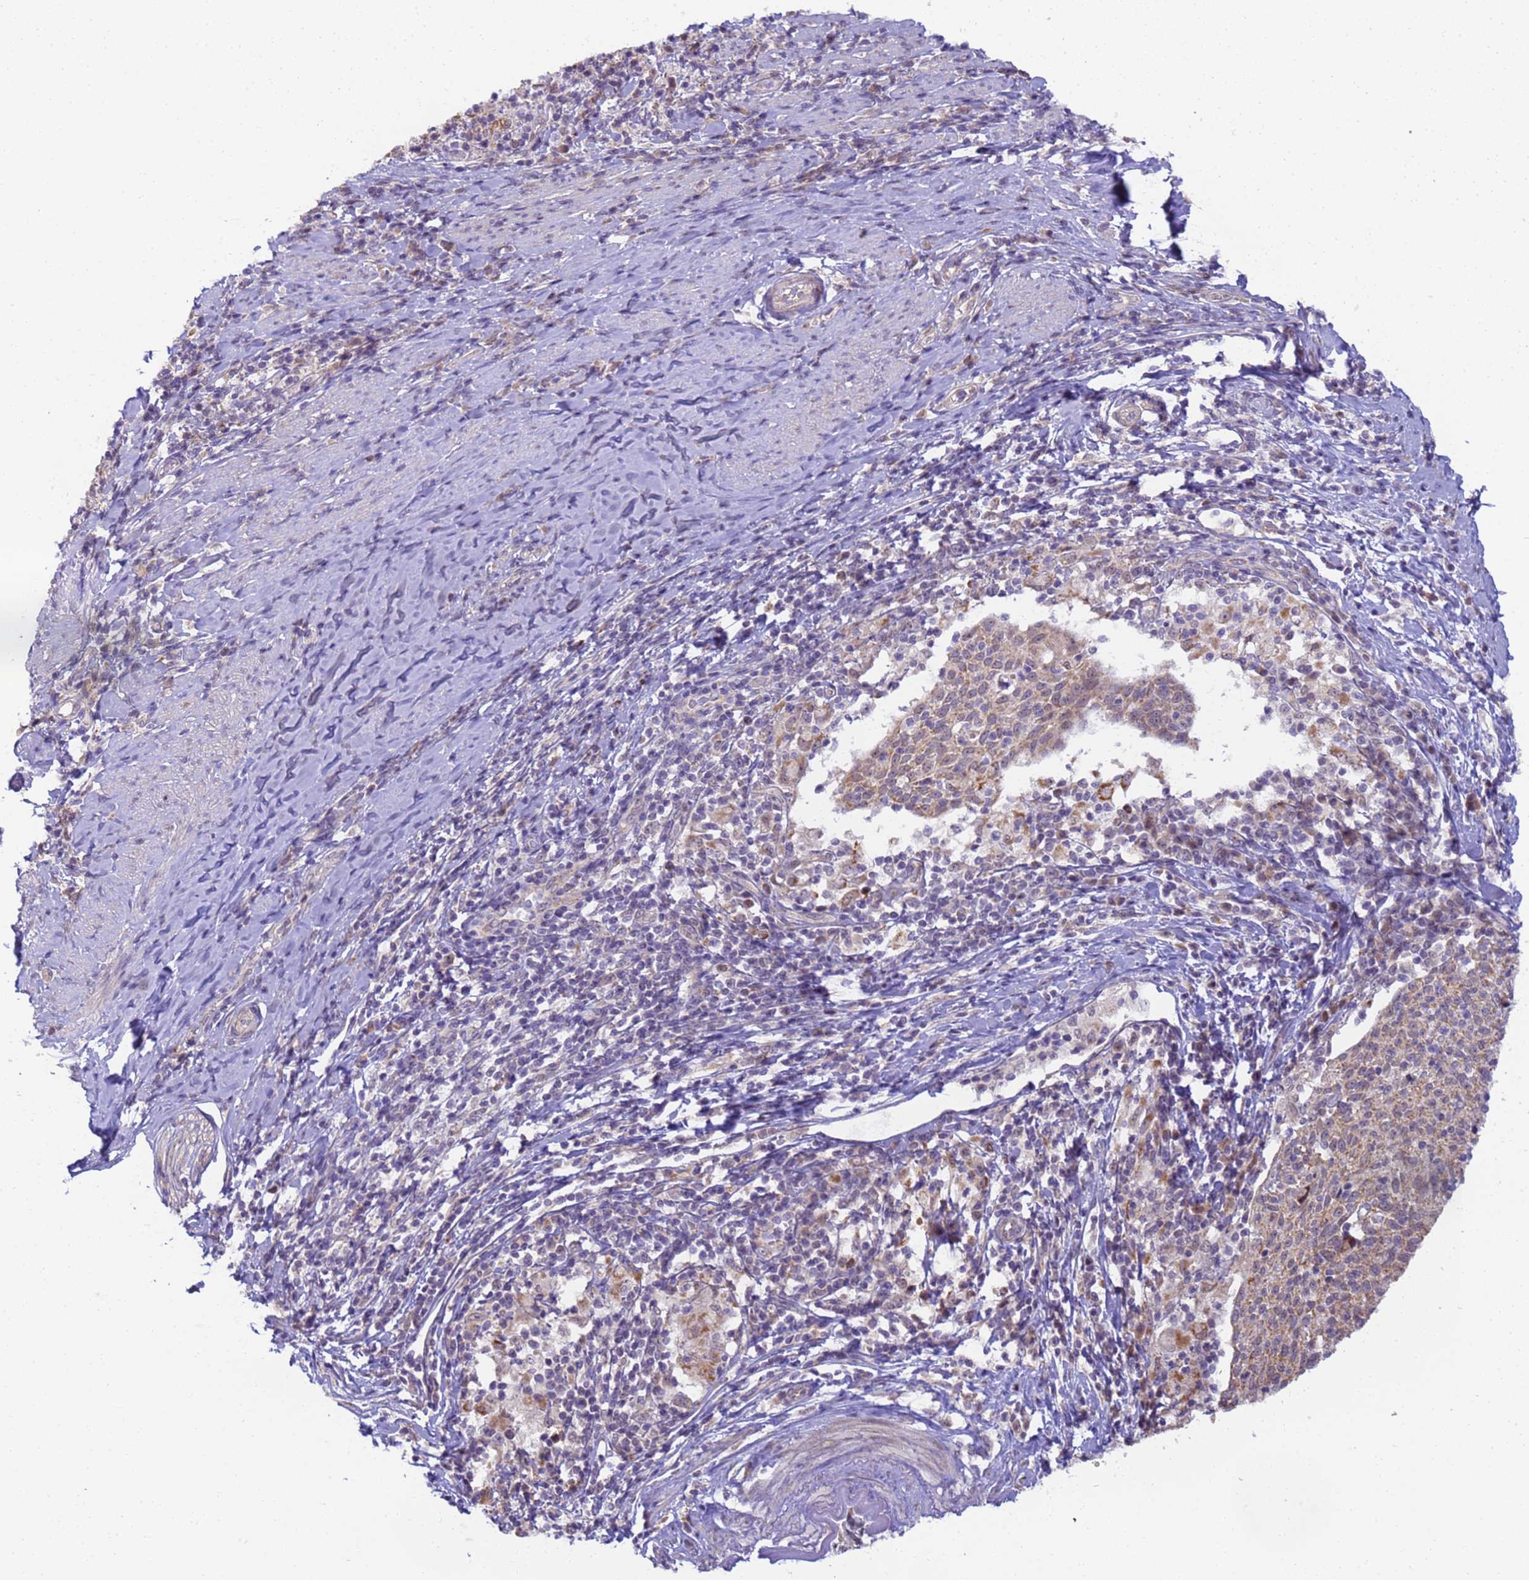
{"staining": {"intensity": "weak", "quantity": "<25%", "location": "cytoplasmic/membranous"}, "tissue": "cervical cancer", "cell_type": "Tumor cells", "image_type": "cancer", "snomed": [{"axis": "morphology", "description": "Squamous cell carcinoma, NOS"}, {"axis": "topography", "description": "Cervix"}], "caption": "Tumor cells are negative for brown protein staining in cervical cancer (squamous cell carcinoma). (DAB IHC with hematoxylin counter stain).", "gene": "RAPGEF3", "patient": {"sex": "female", "age": 52}}